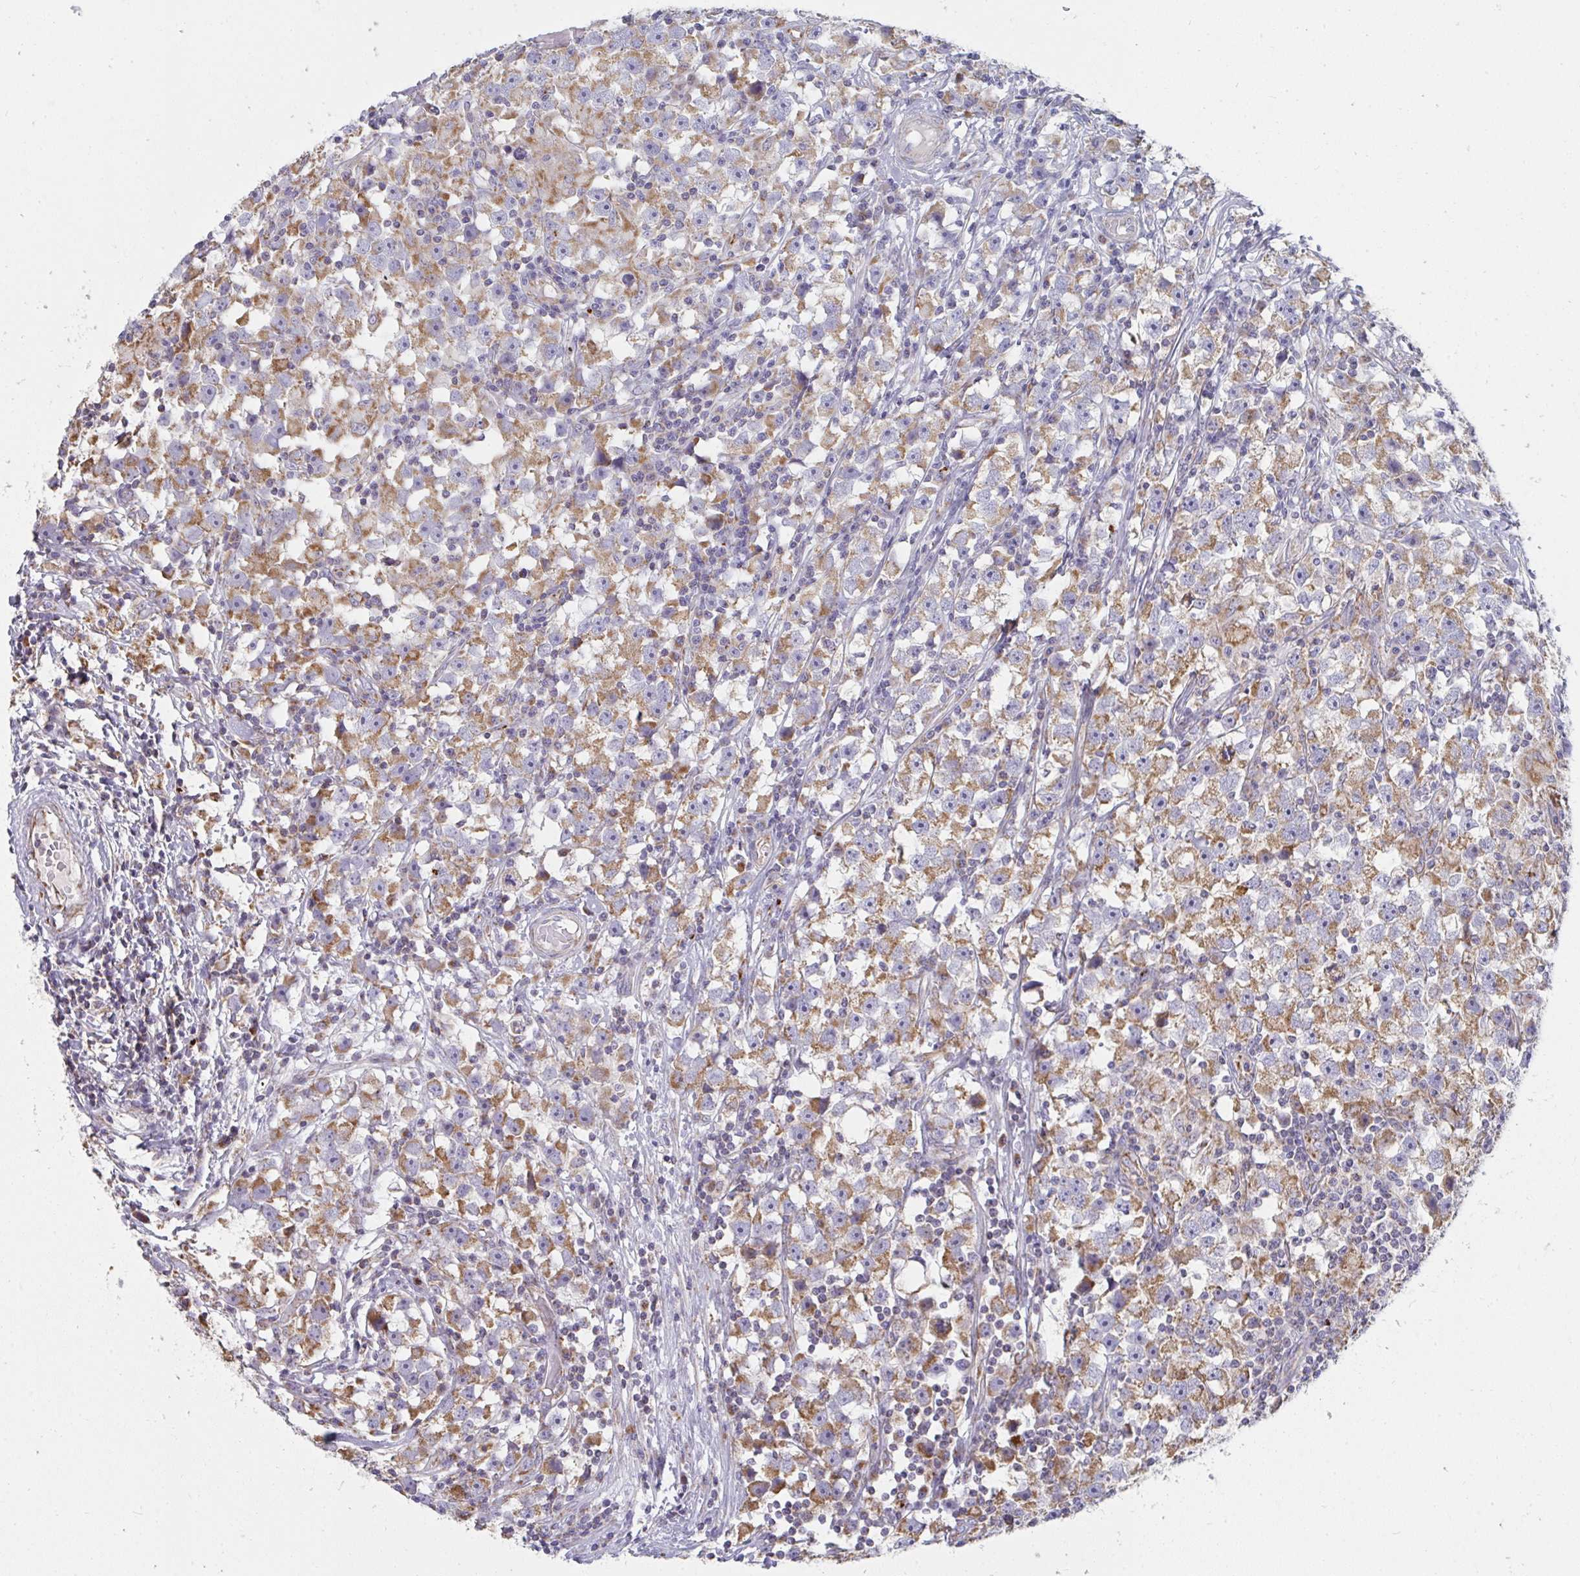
{"staining": {"intensity": "moderate", "quantity": ">75%", "location": "cytoplasmic/membranous"}, "tissue": "testis cancer", "cell_type": "Tumor cells", "image_type": "cancer", "snomed": [{"axis": "morphology", "description": "Seminoma, NOS"}, {"axis": "topography", "description": "Testis"}], "caption": "This image shows immunohistochemistry staining of seminoma (testis), with medium moderate cytoplasmic/membranous staining in approximately >75% of tumor cells.", "gene": "FAHD1", "patient": {"sex": "male", "age": 33}}